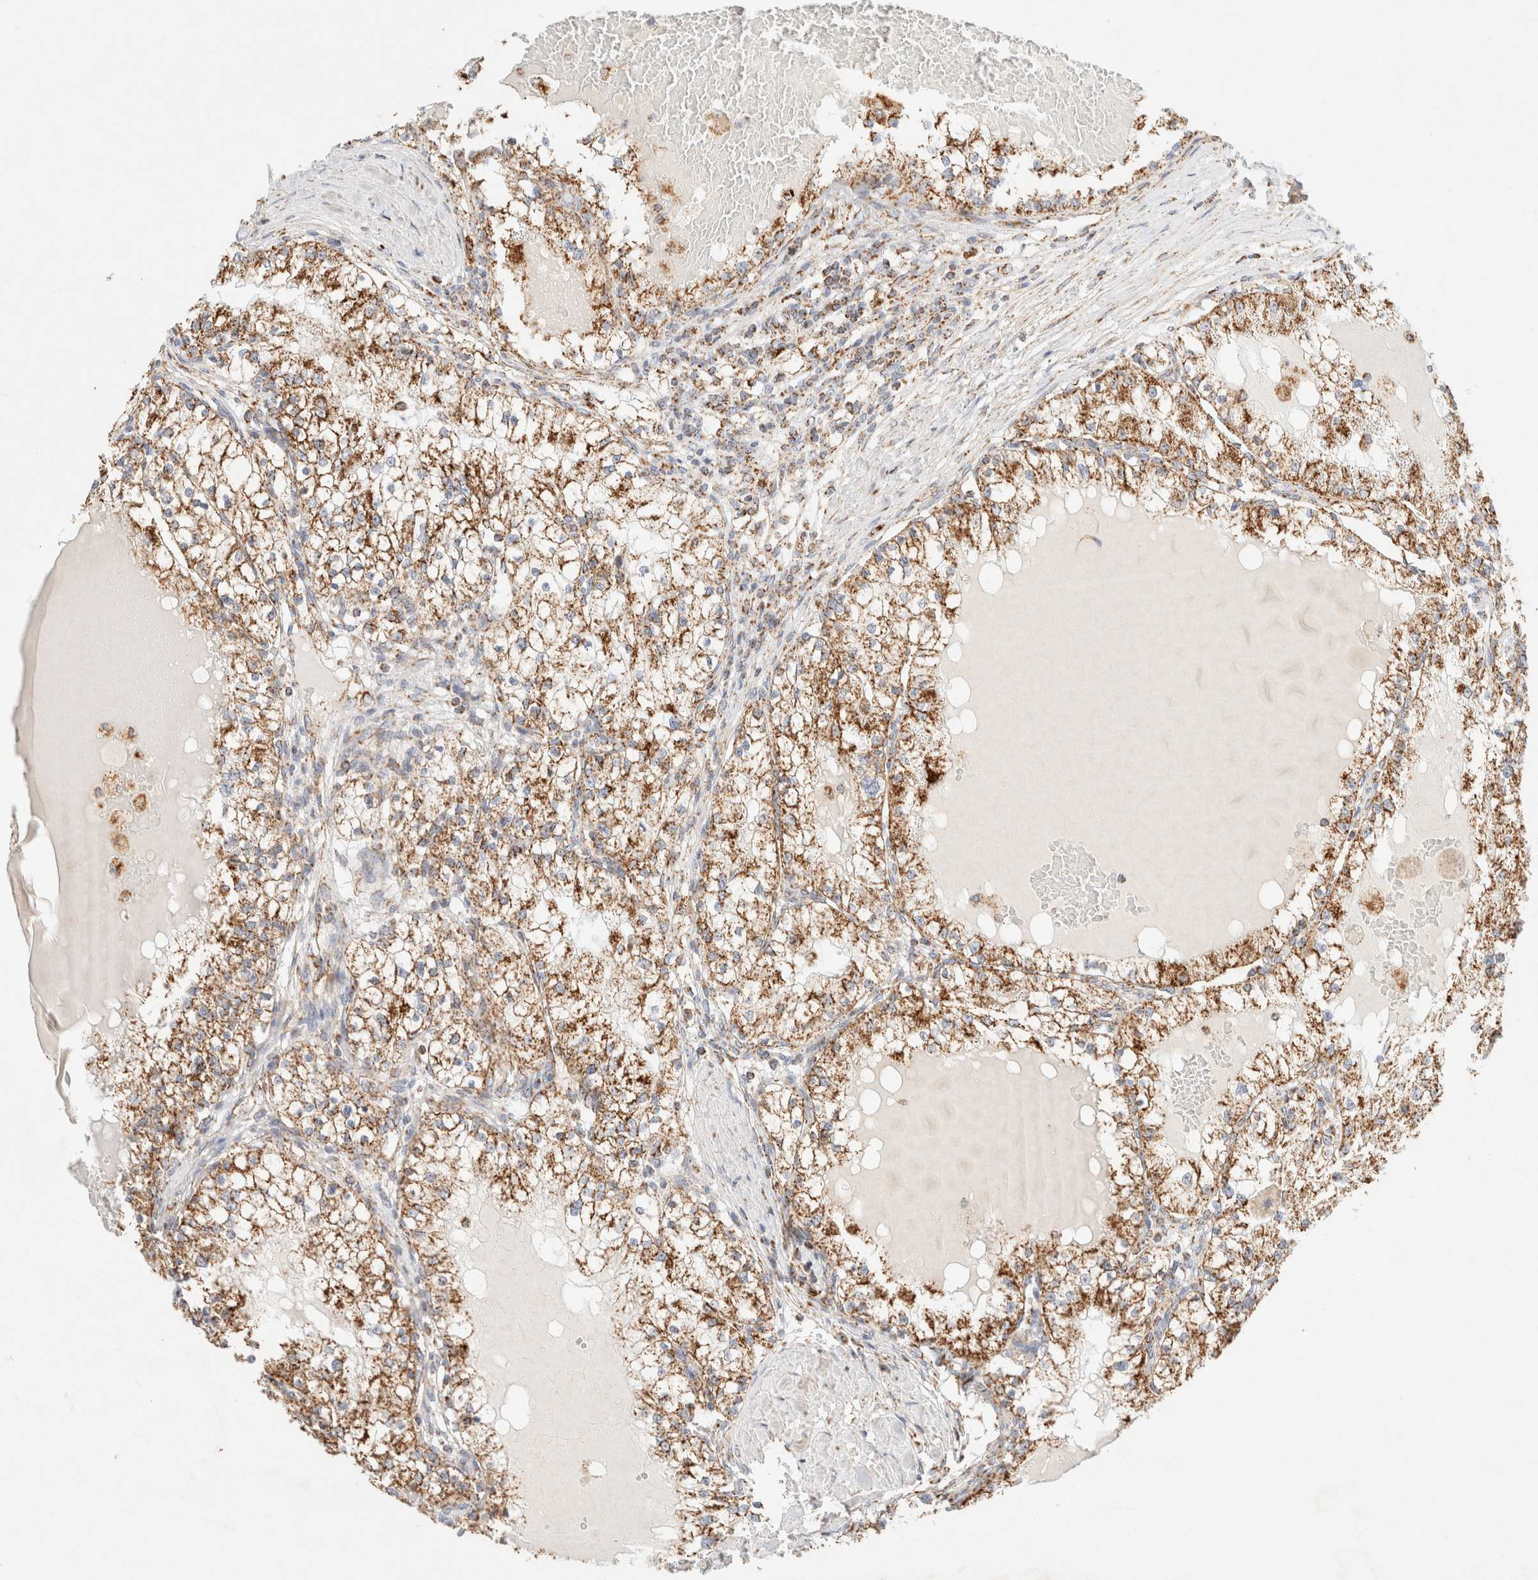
{"staining": {"intensity": "moderate", "quantity": ">75%", "location": "cytoplasmic/membranous"}, "tissue": "renal cancer", "cell_type": "Tumor cells", "image_type": "cancer", "snomed": [{"axis": "morphology", "description": "Adenocarcinoma, NOS"}, {"axis": "topography", "description": "Kidney"}], "caption": "A histopathology image of human adenocarcinoma (renal) stained for a protein displays moderate cytoplasmic/membranous brown staining in tumor cells.", "gene": "PHB2", "patient": {"sex": "male", "age": 68}}